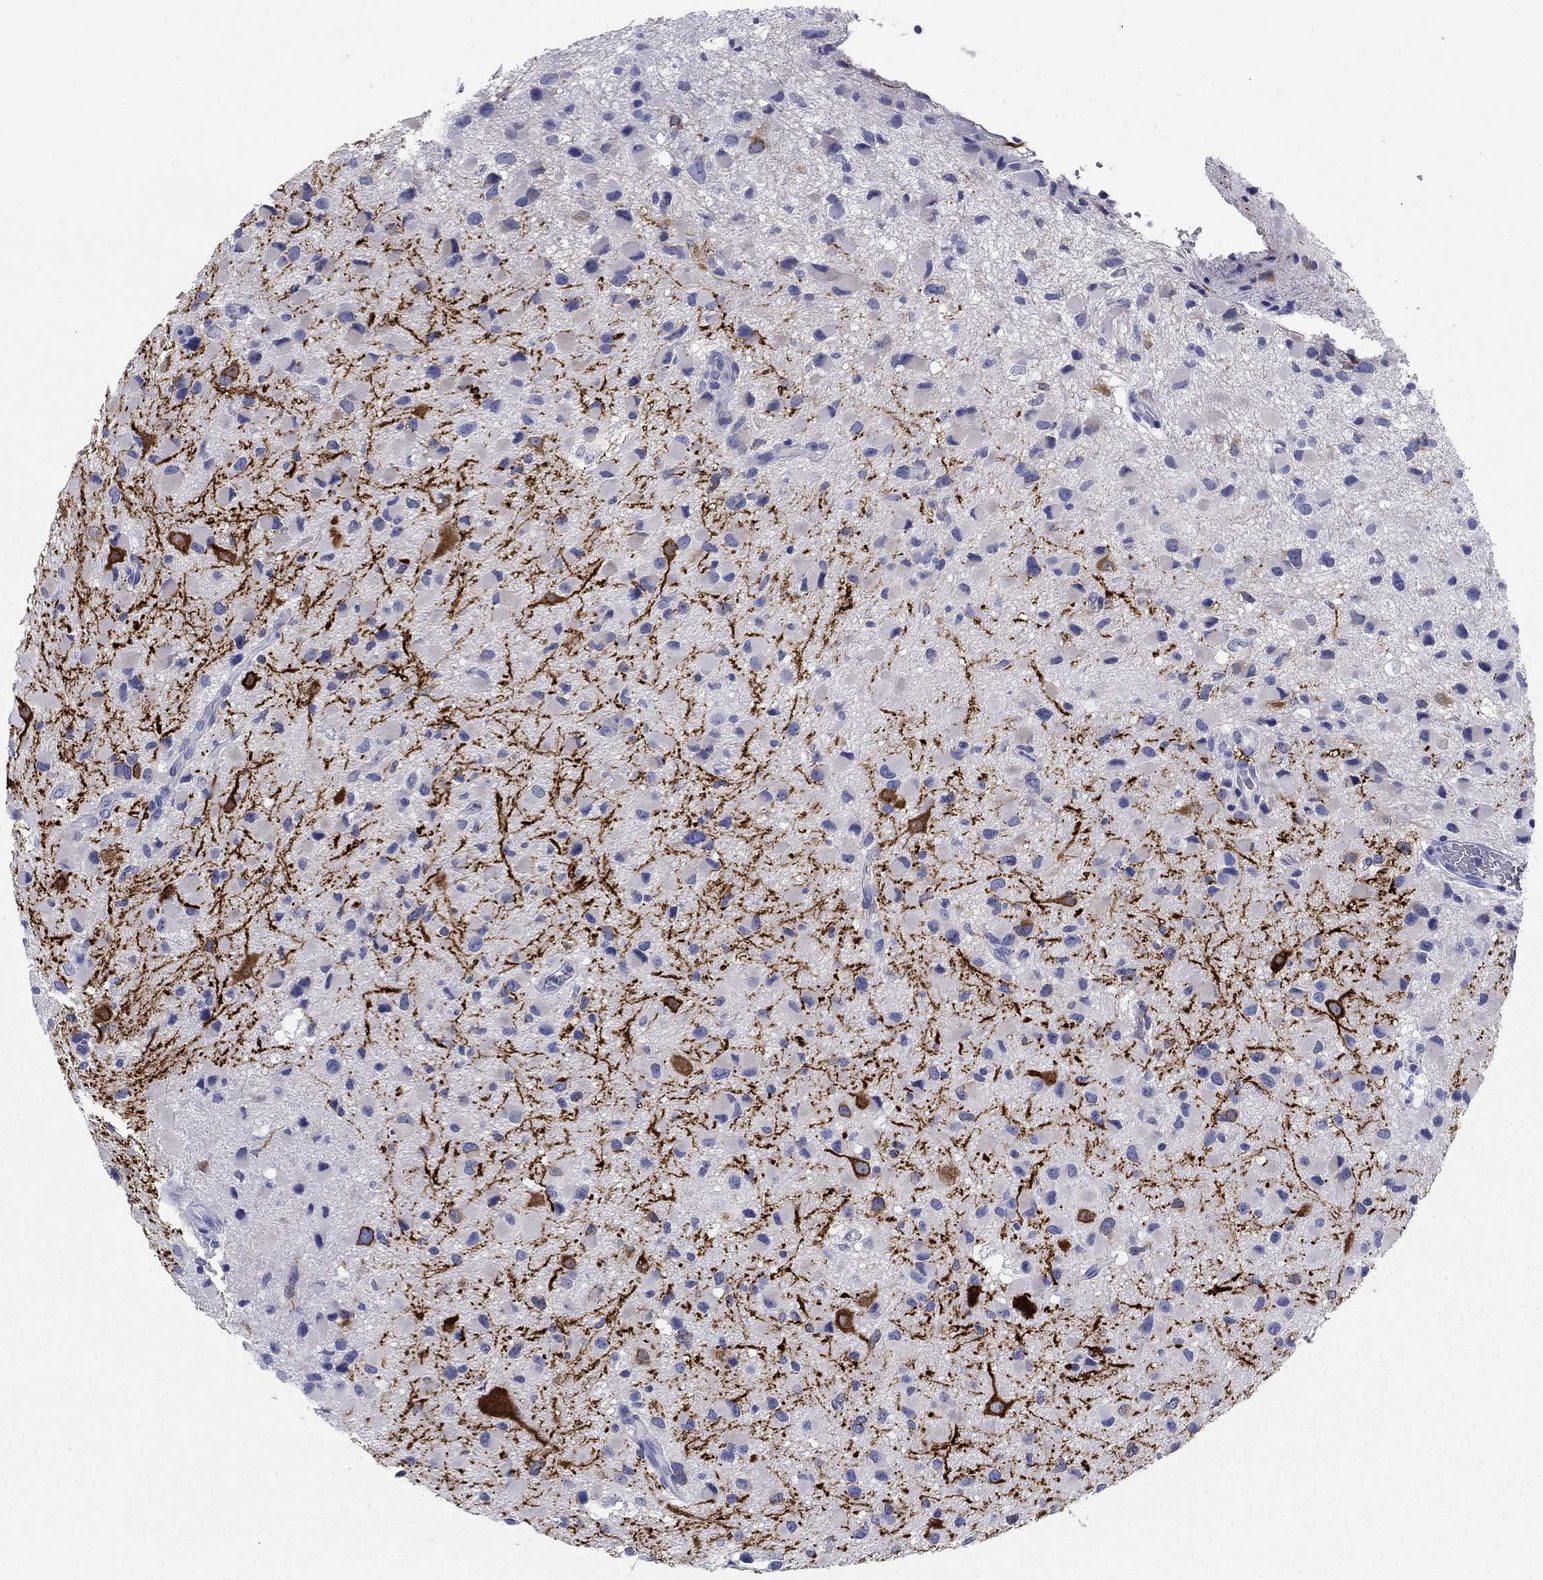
{"staining": {"intensity": "strong", "quantity": "<25%", "location": "cytoplasmic/membranous"}, "tissue": "glioma", "cell_type": "Tumor cells", "image_type": "cancer", "snomed": [{"axis": "morphology", "description": "Glioma, malignant, Low grade"}, {"axis": "topography", "description": "Brain"}], "caption": "IHC (DAB (3,3'-diaminobenzidine)) staining of malignant glioma (low-grade) displays strong cytoplasmic/membranous protein positivity in approximately <25% of tumor cells. (DAB IHC, brown staining for protein, blue staining for nuclei).", "gene": "KCNH1", "patient": {"sex": "female", "age": 32}}